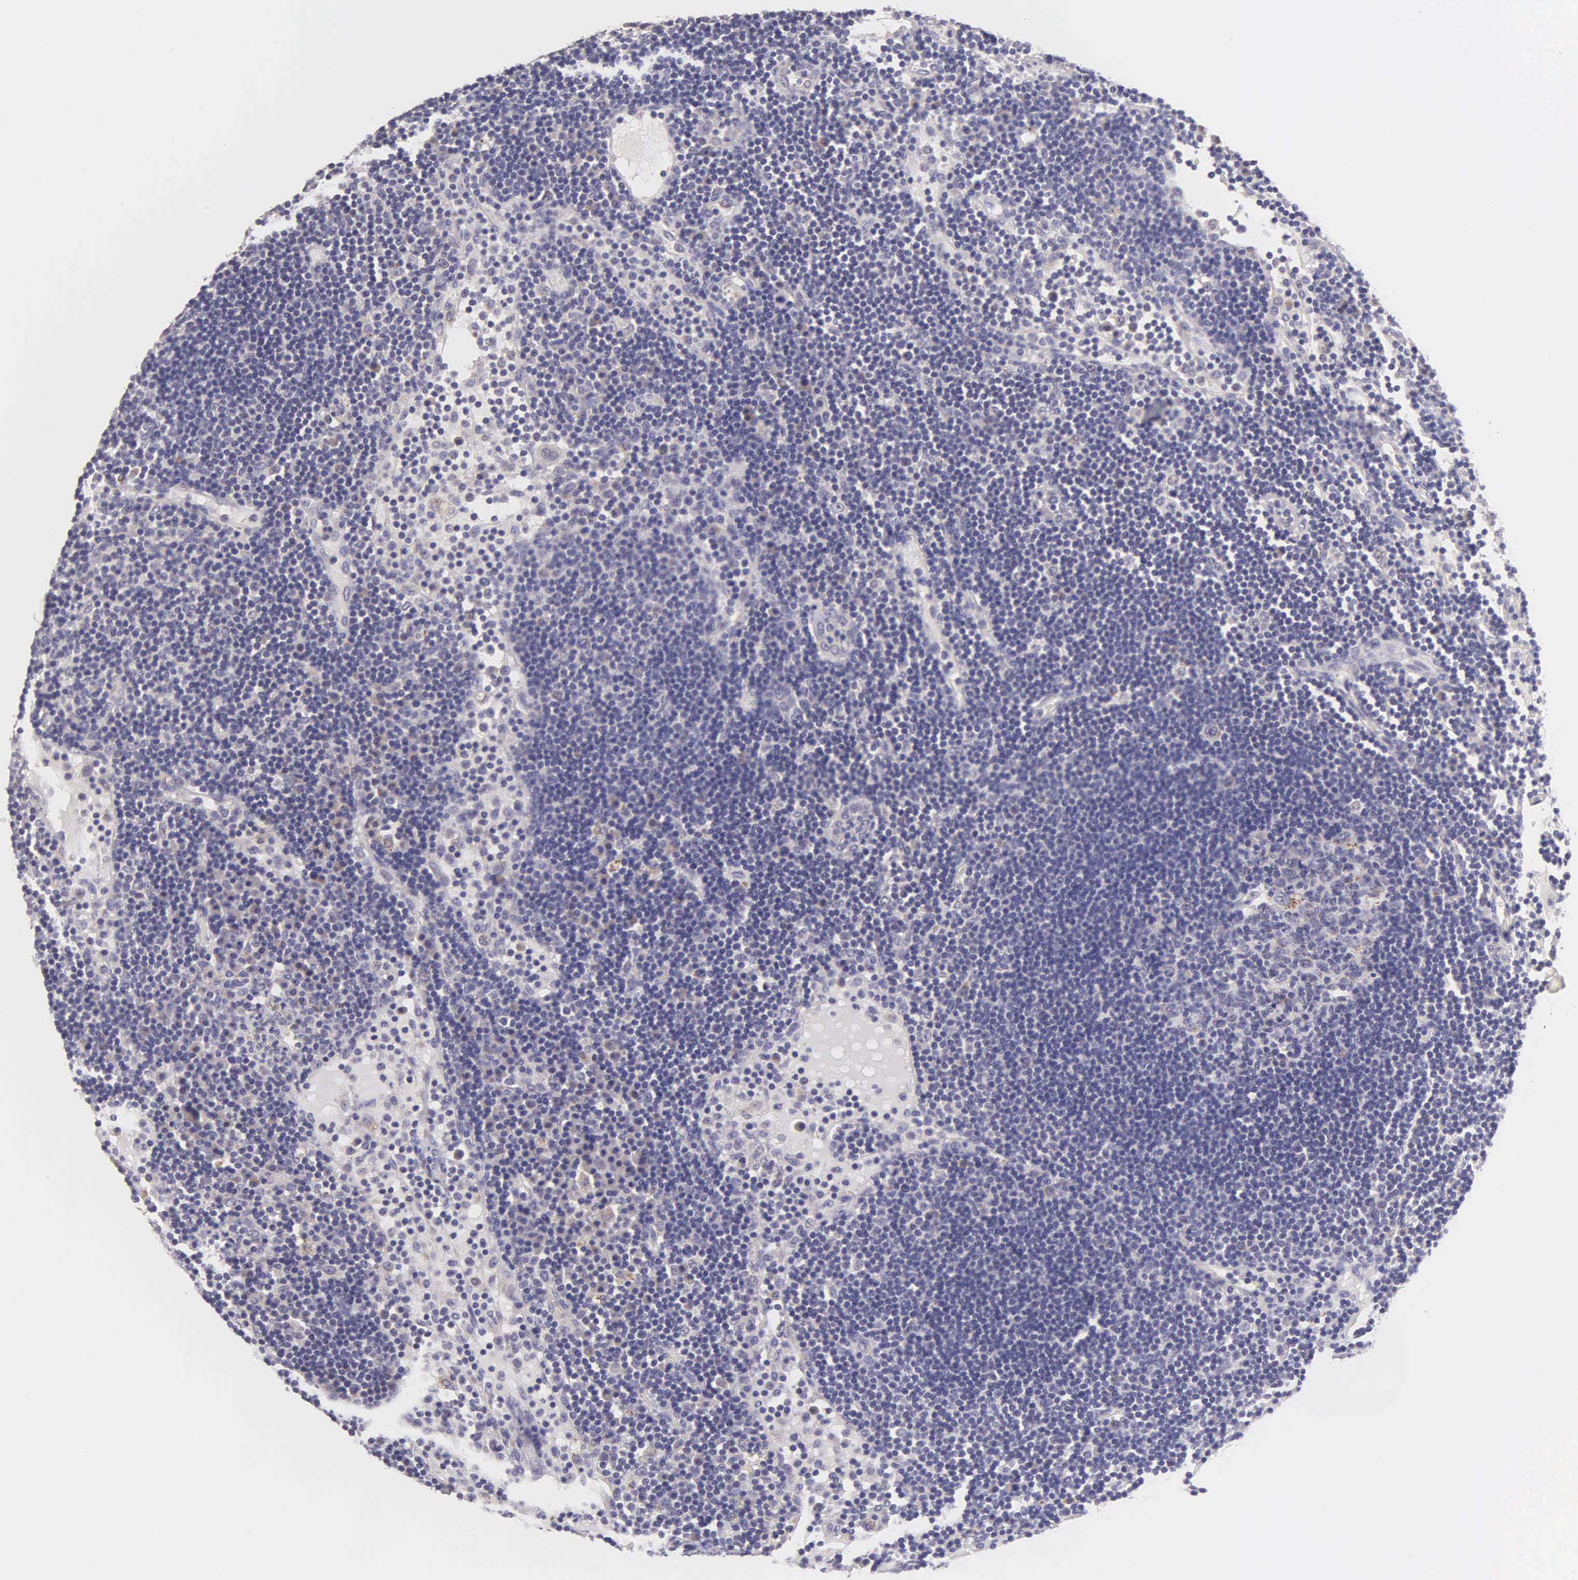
{"staining": {"intensity": "negative", "quantity": "none", "location": "none"}, "tissue": "lymph node", "cell_type": "Germinal center cells", "image_type": "normal", "snomed": [{"axis": "morphology", "description": "Normal tissue, NOS"}, {"axis": "topography", "description": "Lymph node"}], "caption": "This micrograph is of normal lymph node stained with immunohistochemistry (IHC) to label a protein in brown with the nuclei are counter-stained blue. There is no positivity in germinal center cells. (DAB (3,3'-diaminobenzidine) immunohistochemistry, high magnification).", "gene": "ESR1", "patient": {"sex": "male", "age": 54}}